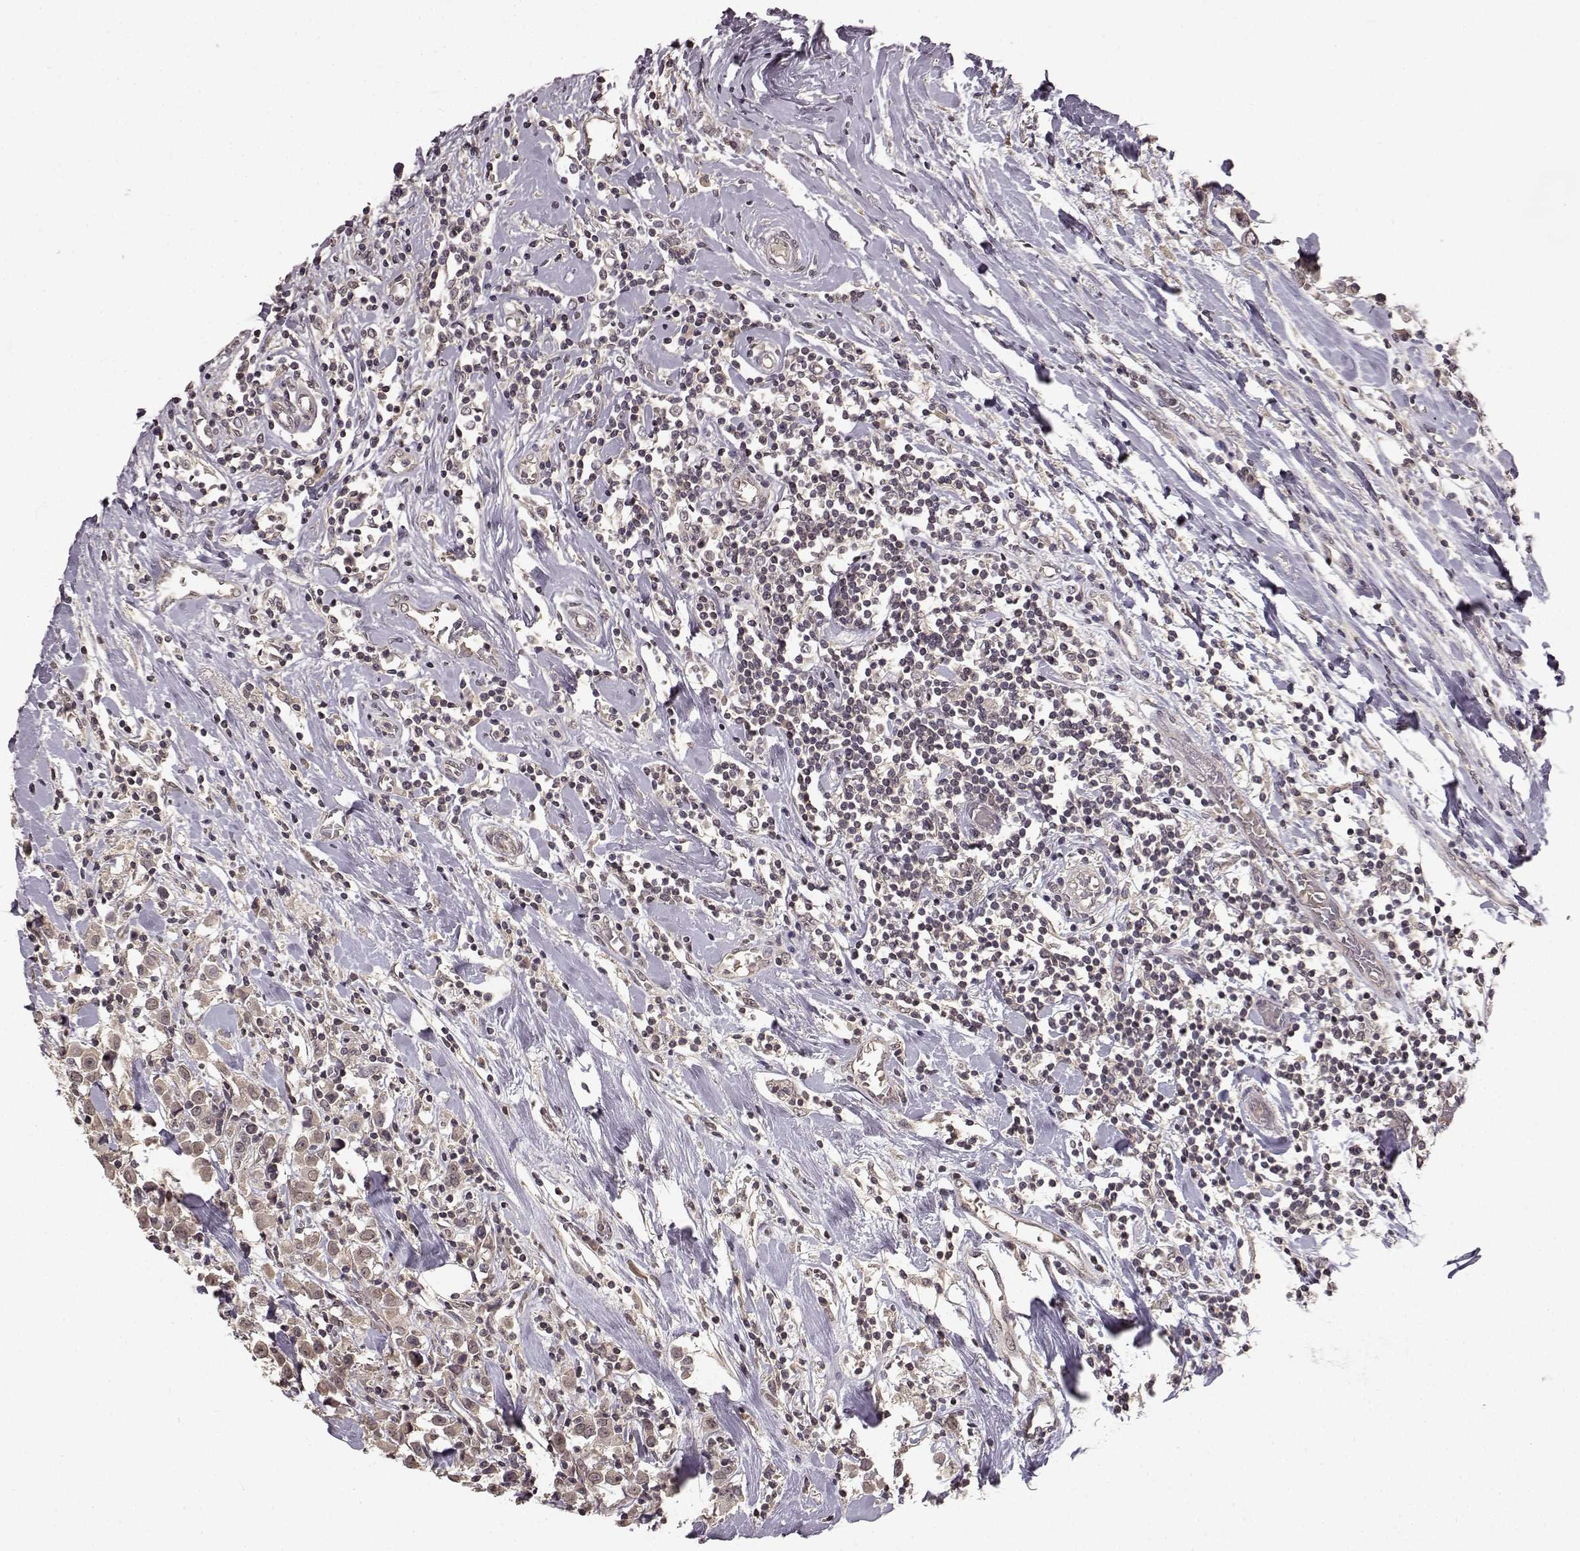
{"staining": {"intensity": "negative", "quantity": "none", "location": "none"}, "tissue": "breast cancer", "cell_type": "Tumor cells", "image_type": "cancer", "snomed": [{"axis": "morphology", "description": "Duct carcinoma"}, {"axis": "topography", "description": "Breast"}], "caption": "An IHC photomicrograph of breast cancer (infiltrating ductal carcinoma) is shown. There is no staining in tumor cells of breast cancer (infiltrating ductal carcinoma).", "gene": "NTRK2", "patient": {"sex": "female", "age": 61}}